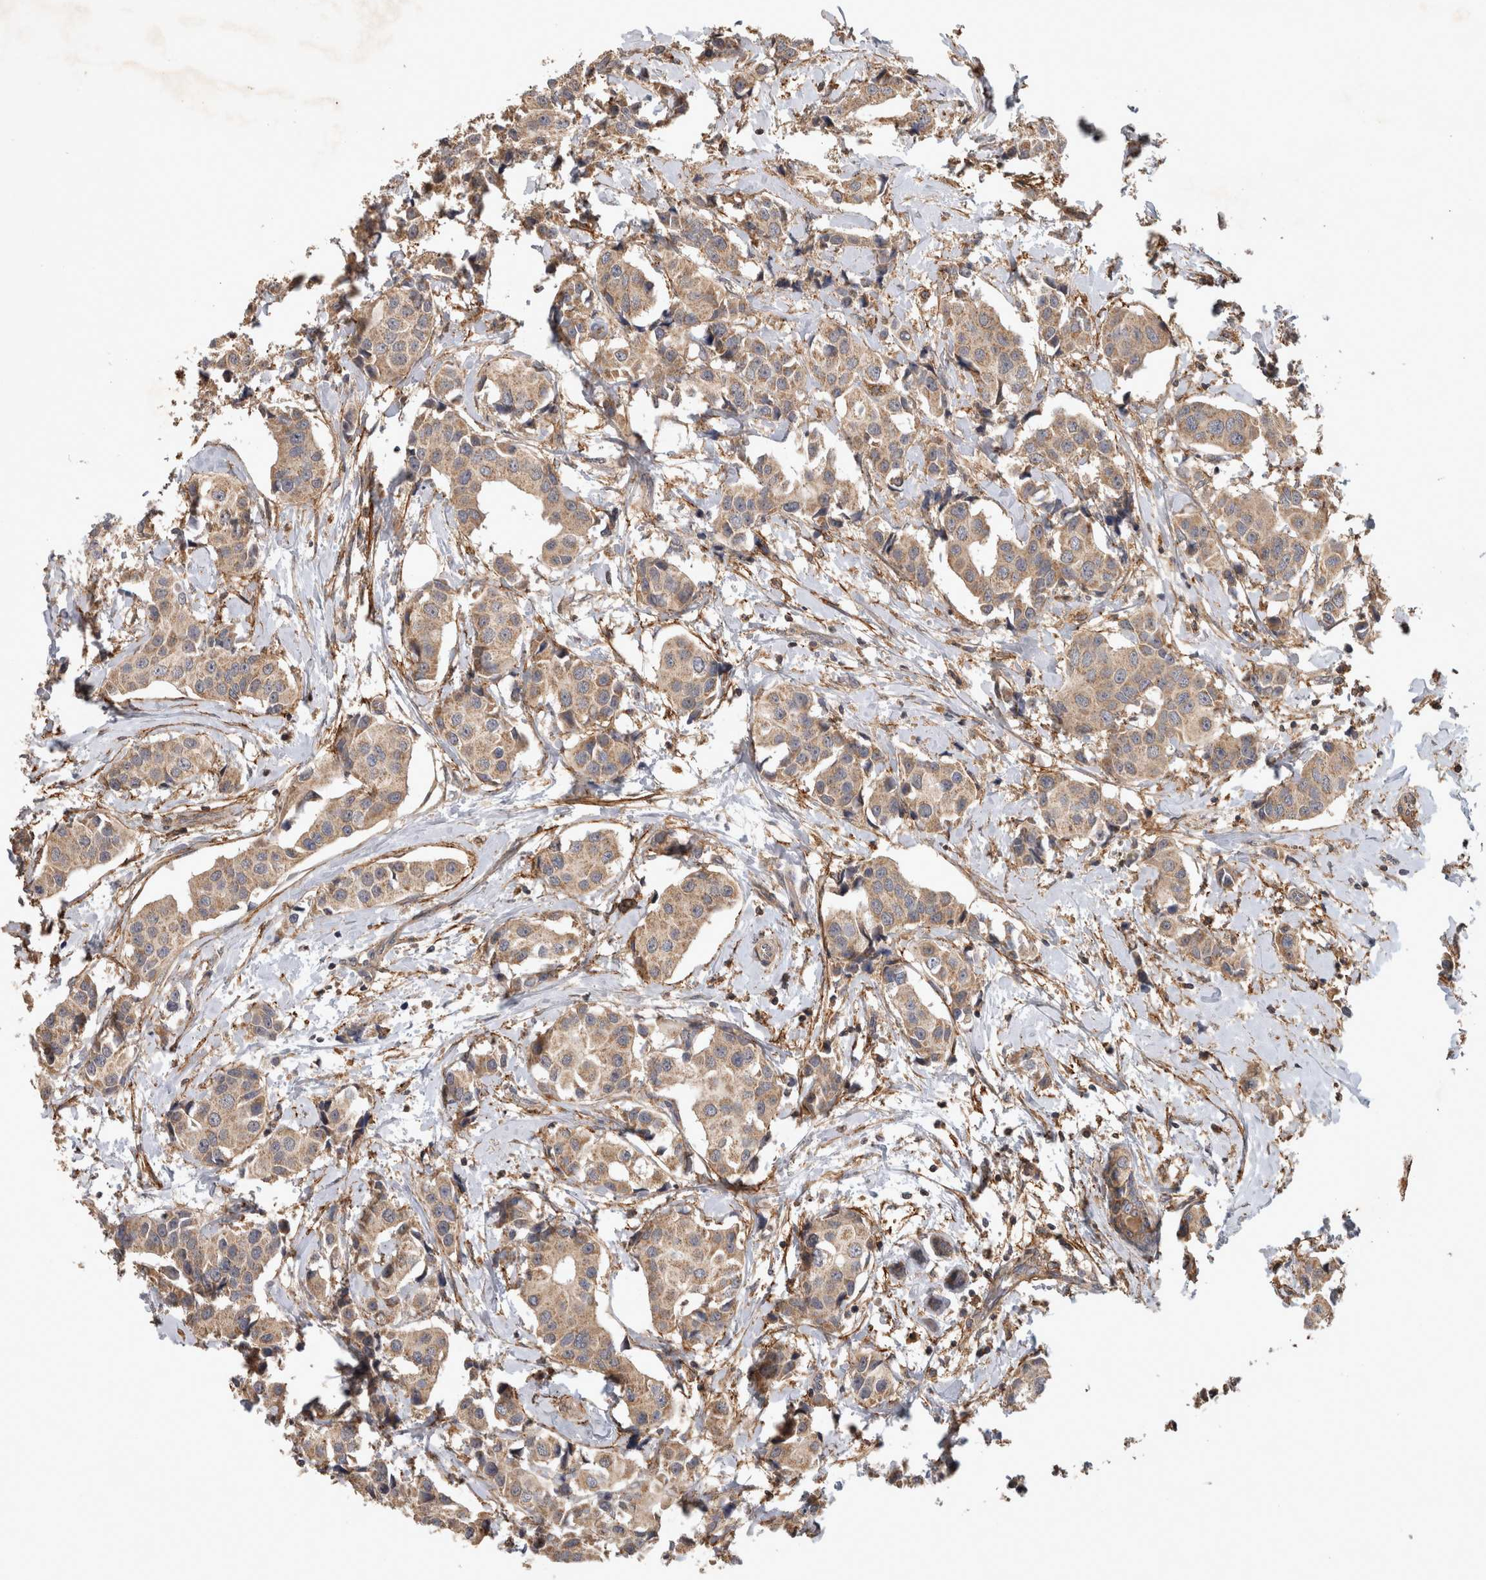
{"staining": {"intensity": "weak", "quantity": ">75%", "location": "cytoplasmic/membranous"}, "tissue": "breast cancer", "cell_type": "Tumor cells", "image_type": "cancer", "snomed": [{"axis": "morphology", "description": "Normal tissue, NOS"}, {"axis": "morphology", "description": "Duct carcinoma"}, {"axis": "topography", "description": "Breast"}], "caption": "Immunohistochemical staining of human invasive ductal carcinoma (breast) shows weak cytoplasmic/membranous protein expression in approximately >75% of tumor cells.", "gene": "TRMT61B", "patient": {"sex": "female", "age": 39}}